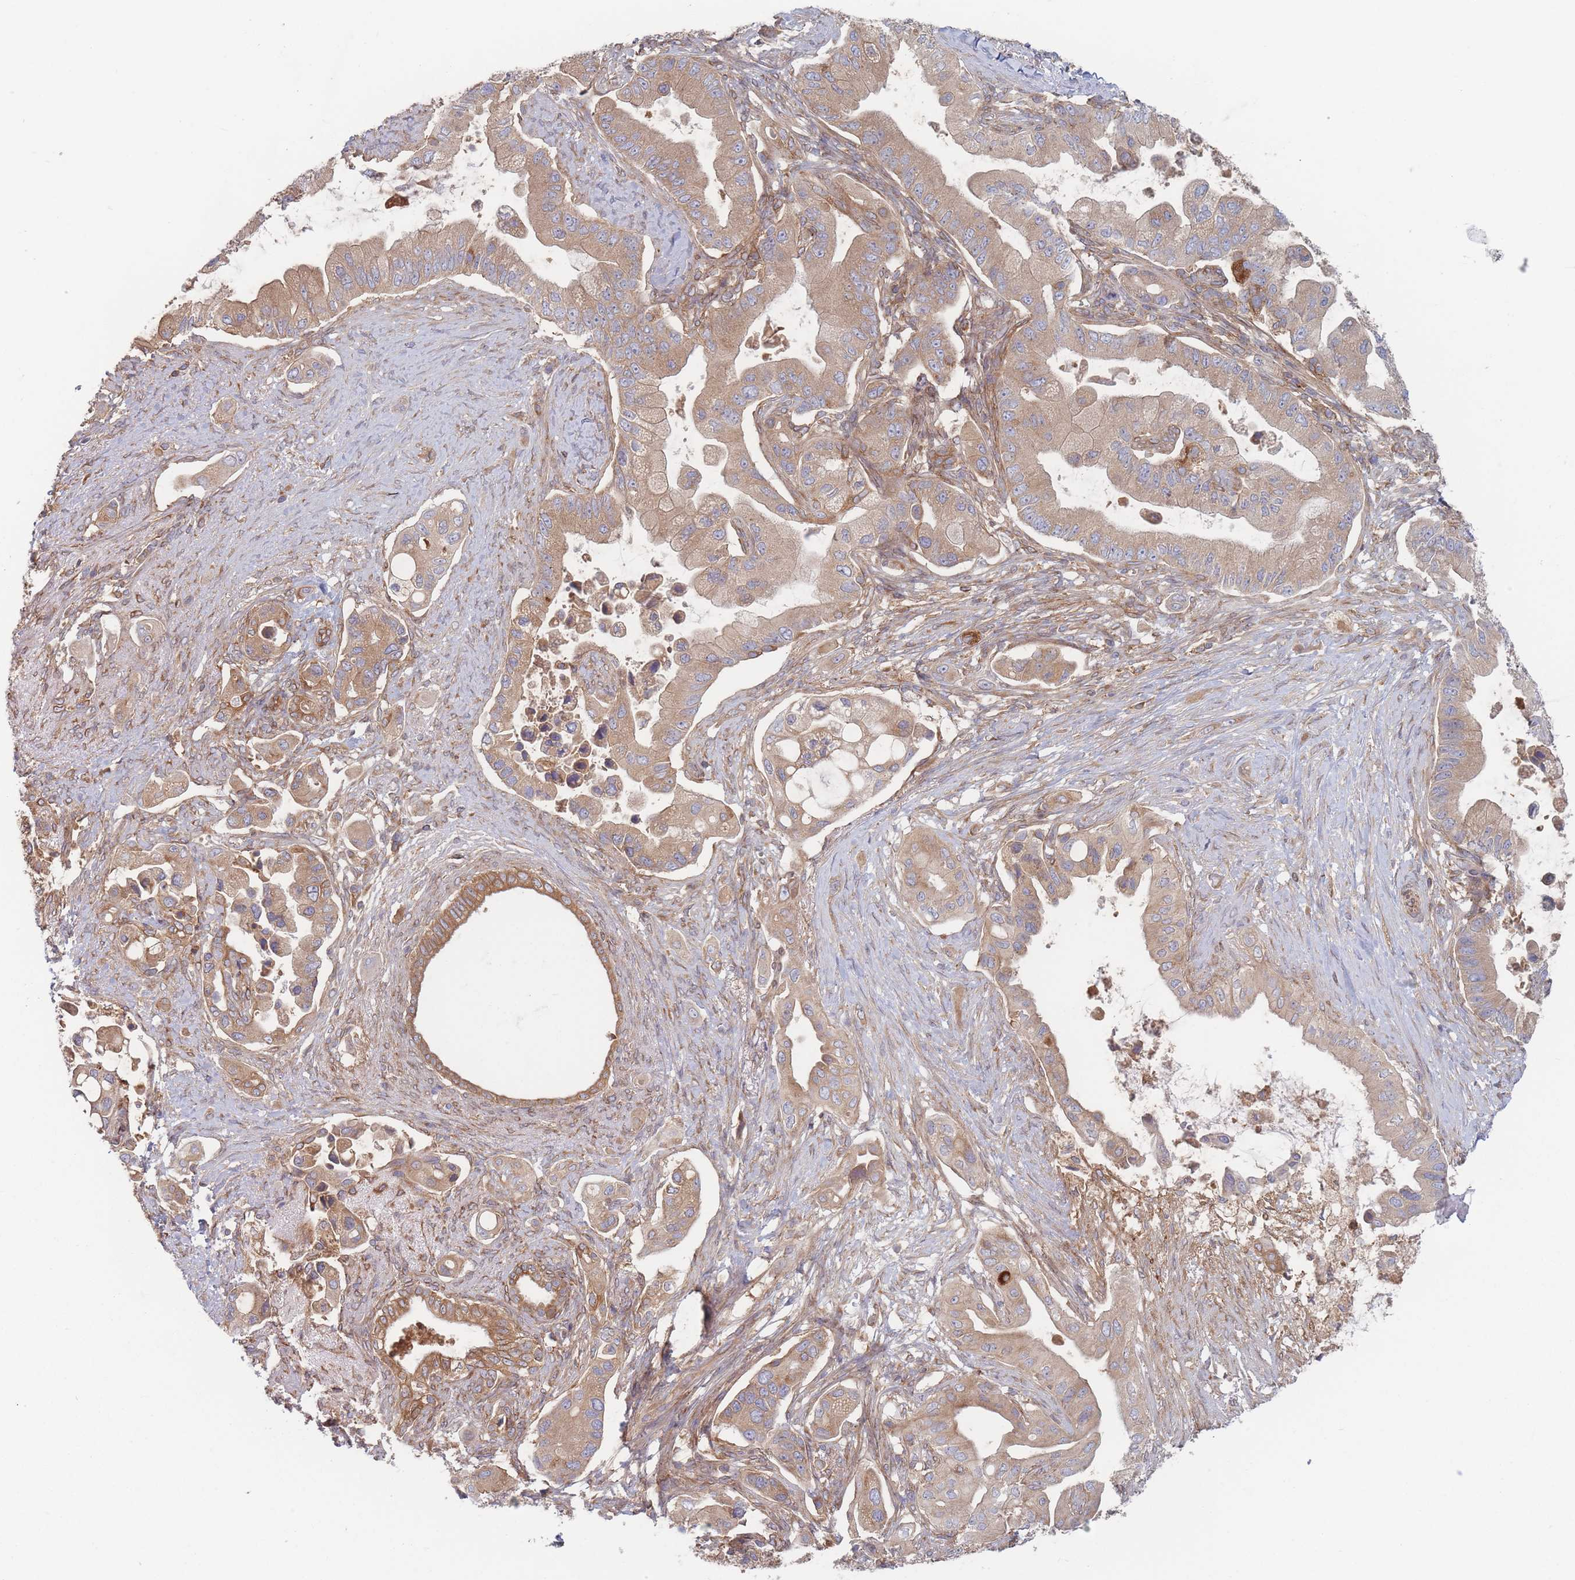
{"staining": {"intensity": "moderate", "quantity": ">75%", "location": "cytoplasmic/membranous"}, "tissue": "pancreatic cancer", "cell_type": "Tumor cells", "image_type": "cancer", "snomed": [{"axis": "morphology", "description": "Adenocarcinoma, NOS"}, {"axis": "topography", "description": "Pancreas"}], "caption": "The histopathology image reveals a brown stain indicating the presence of a protein in the cytoplasmic/membranous of tumor cells in adenocarcinoma (pancreatic).", "gene": "KDSR", "patient": {"sex": "male", "age": 57}}